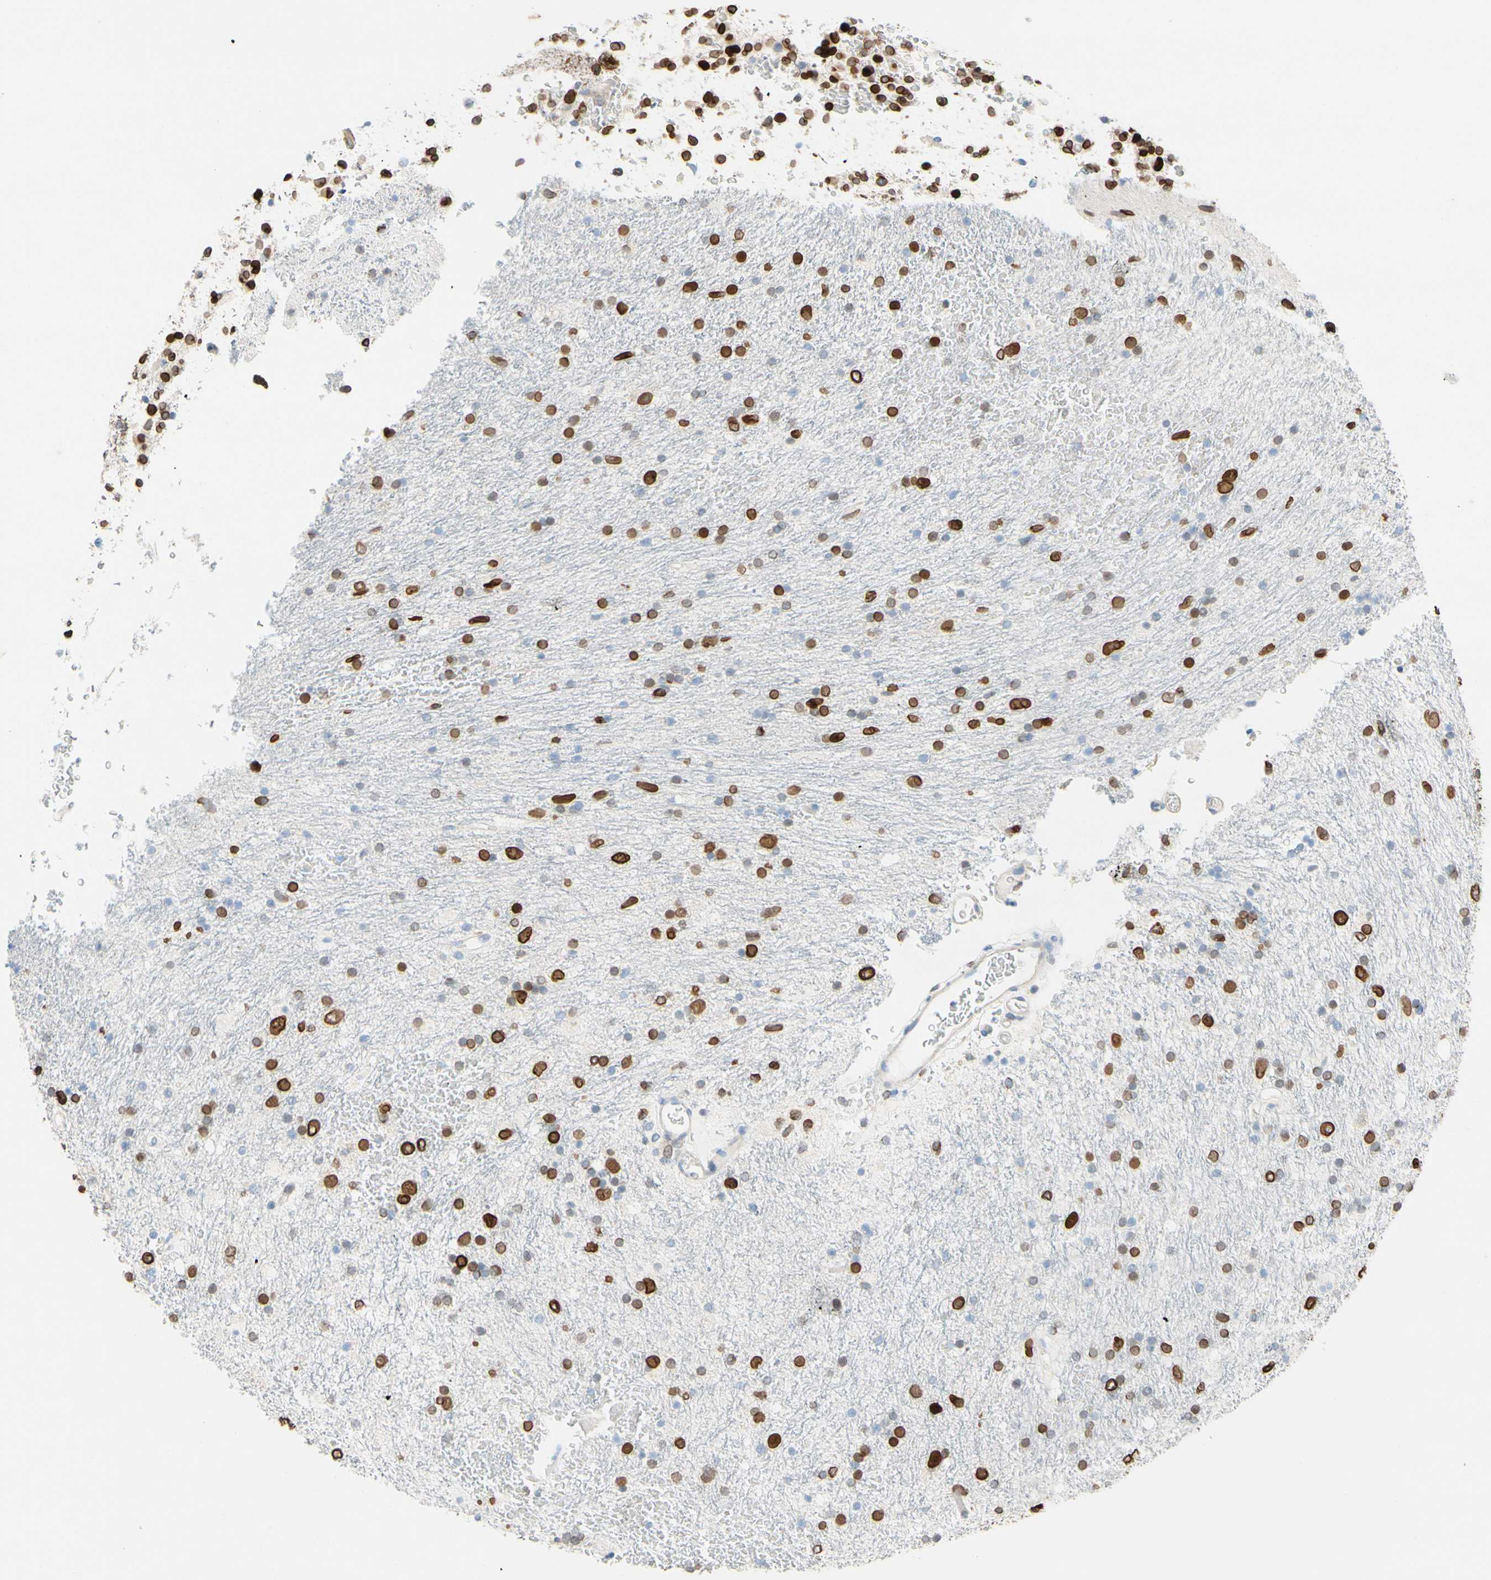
{"staining": {"intensity": "strong", "quantity": ">75%", "location": "cytoplasmic/membranous,nuclear"}, "tissue": "glioma", "cell_type": "Tumor cells", "image_type": "cancer", "snomed": [{"axis": "morphology", "description": "Glioma, malignant, Low grade"}, {"axis": "topography", "description": "Brain"}], "caption": "Malignant glioma (low-grade) tissue reveals strong cytoplasmic/membranous and nuclear expression in about >75% of tumor cells, visualized by immunohistochemistry.", "gene": "ZNF132", "patient": {"sex": "male", "age": 77}}